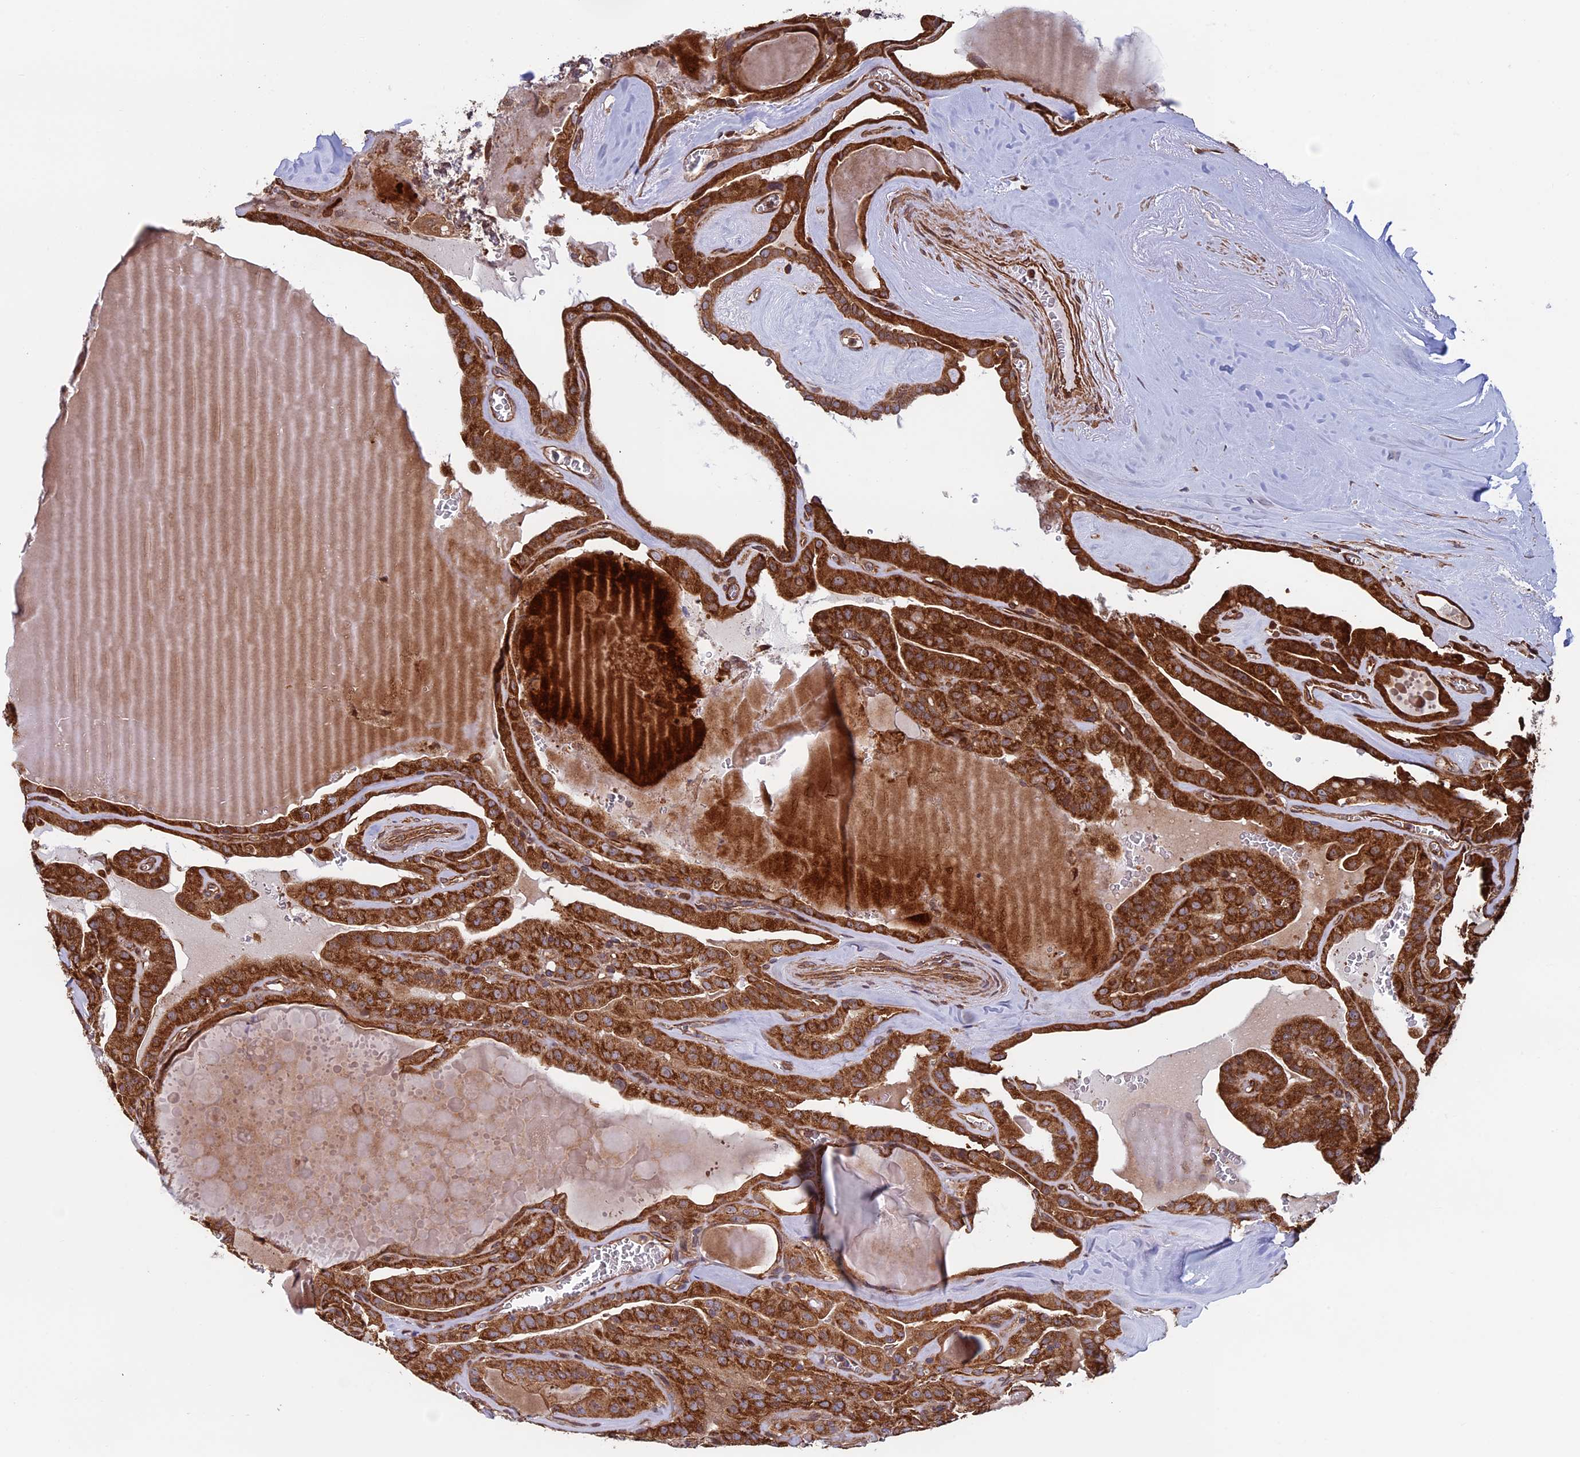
{"staining": {"intensity": "strong", "quantity": ">75%", "location": "cytoplasmic/membranous"}, "tissue": "thyroid cancer", "cell_type": "Tumor cells", "image_type": "cancer", "snomed": [{"axis": "morphology", "description": "Papillary adenocarcinoma, NOS"}, {"axis": "topography", "description": "Thyroid gland"}], "caption": "Immunohistochemical staining of human thyroid cancer displays high levels of strong cytoplasmic/membranous positivity in approximately >75% of tumor cells.", "gene": "CCDC8", "patient": {"sex": "male", "age": 52}}